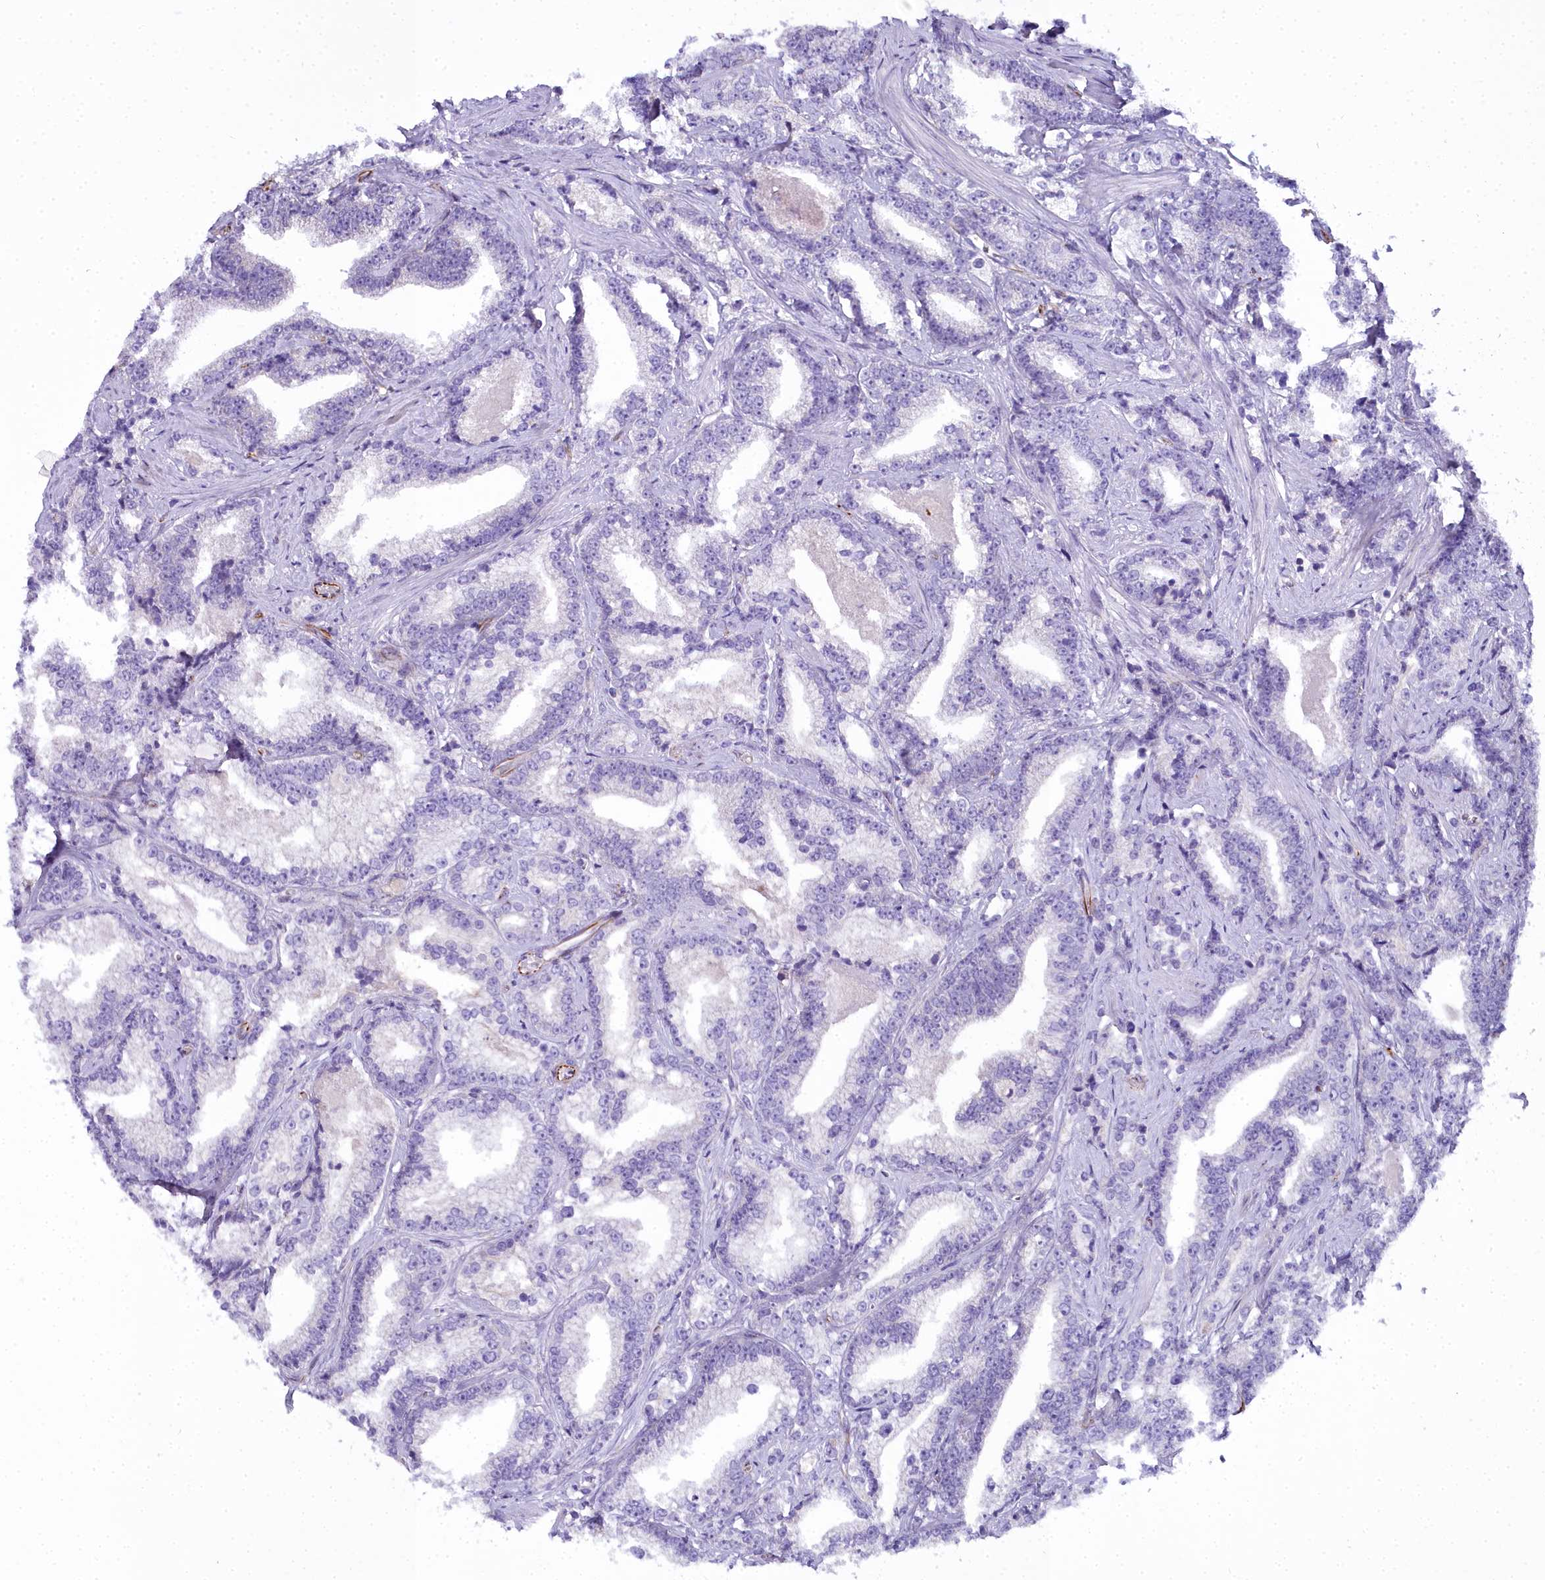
{"staining": {"intensity": "negative", "quantity": "none", "location": "none"}, "tissue": "prostate cancer", "cell_type": "Tumor cells", "image_type": "cancer", "snomed": [{"axis": "morphology", "description": "Adenocarcinoma, High grade"}, {"axis": "topography", "description": "Prostate and seminal vesicle, NOS"}], "caption": "DAB immunohistochemical staining of prostate high-grade adenocarcinoma demonstrates no significant positivity in tumor cells. (DAB (3,3'-diaminobenzidine) IHC with hematoxylin counter stain).", "gene": "TIMM22", "patient": {"sex": "male", "age": 67}}